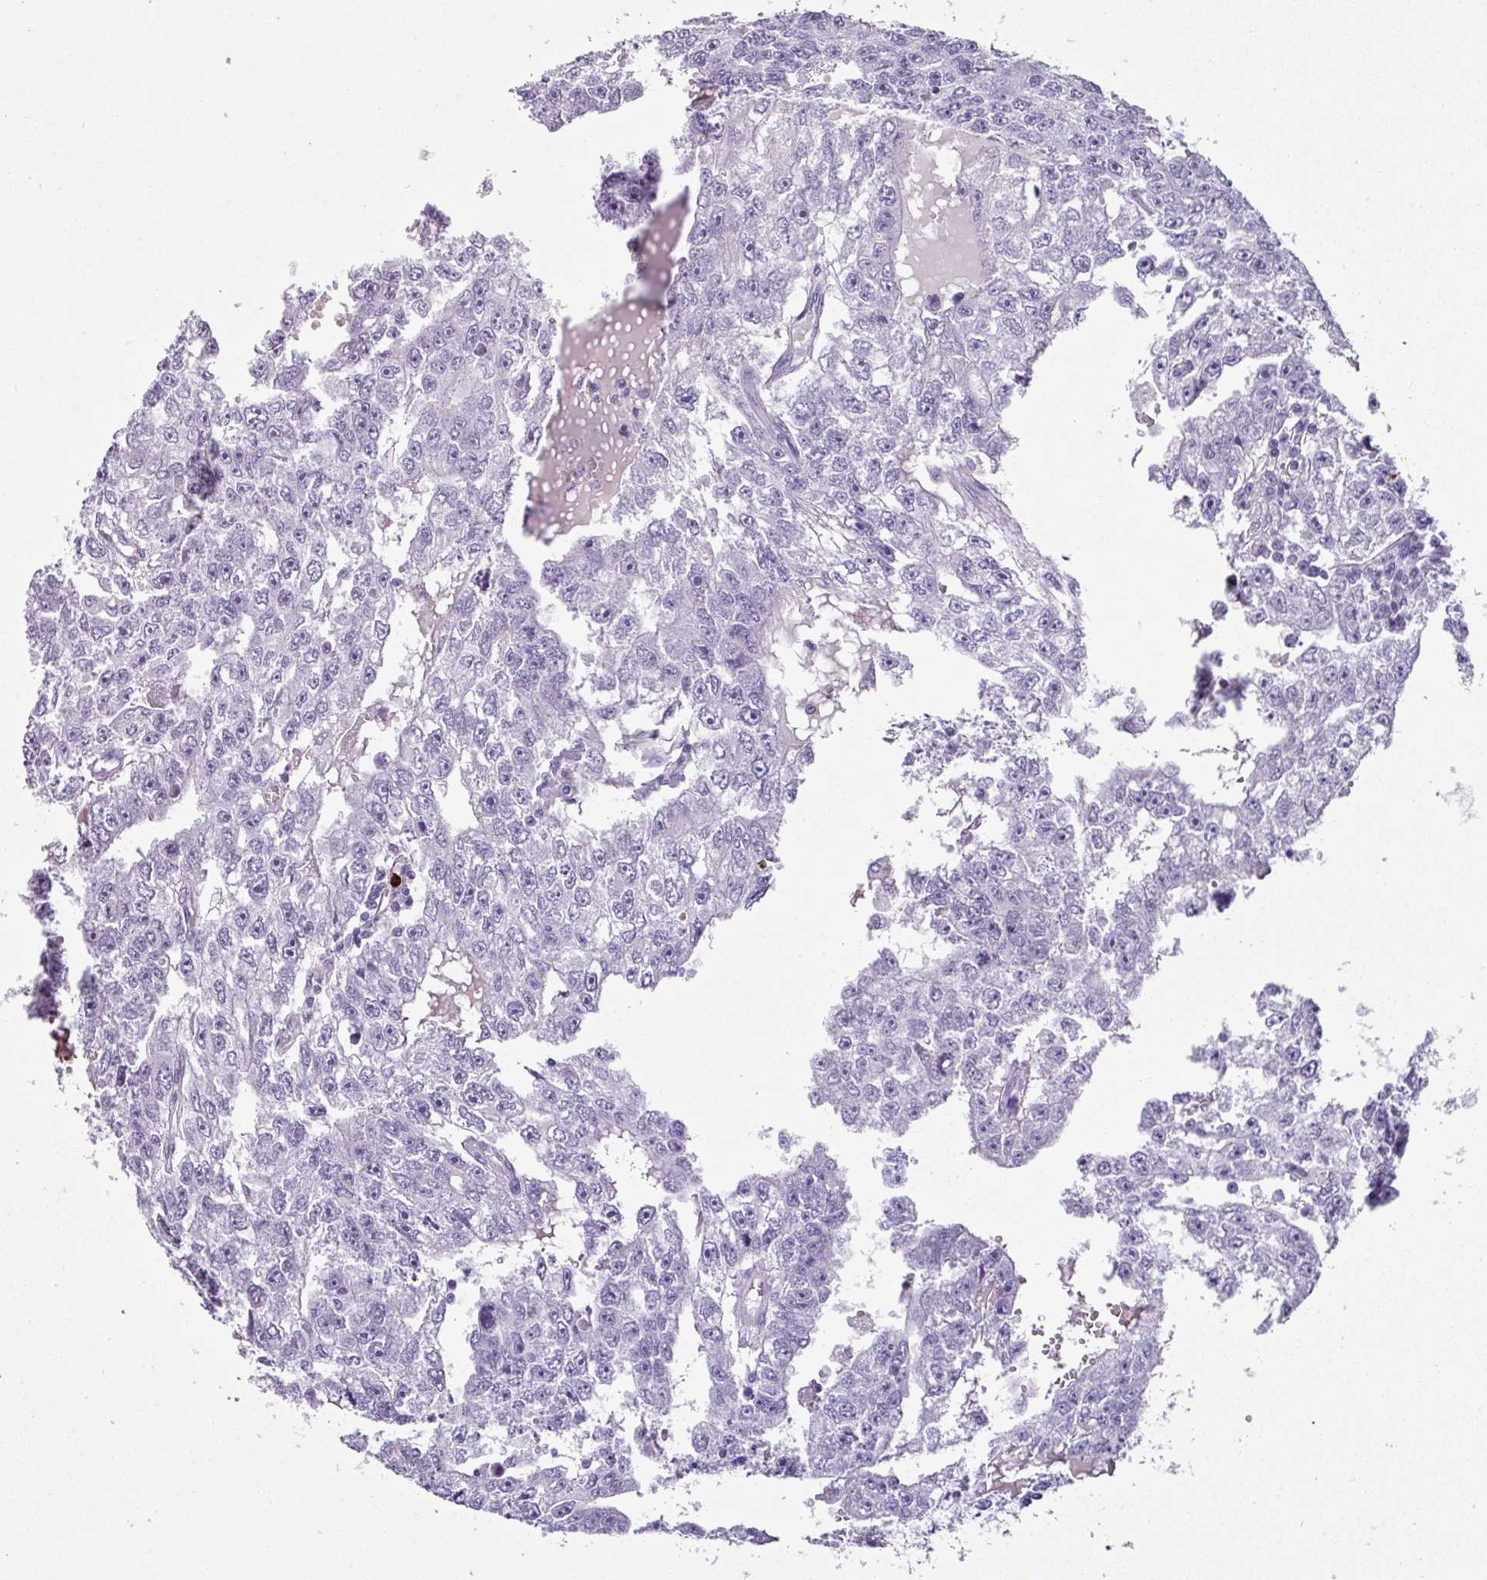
{"staining": {"intensity": "negative", "quantity": "none", "location": "none"}, "tissue": "testis cancer", "cell_type": "Tumor cells", "image_type": "cancer", "snomed": [{"axis": "morphology", "description": "Carcinoma, Embryonal, NOS"}, {"axis": "topography", "description": "Testis"}], "caption": "DAB immunohistochemical staining of embryonal carcinoma (testis) shows no significant staining in tumor cells.", "gene": "CTSG", "patient": {"sex": "male", "age": 20}}